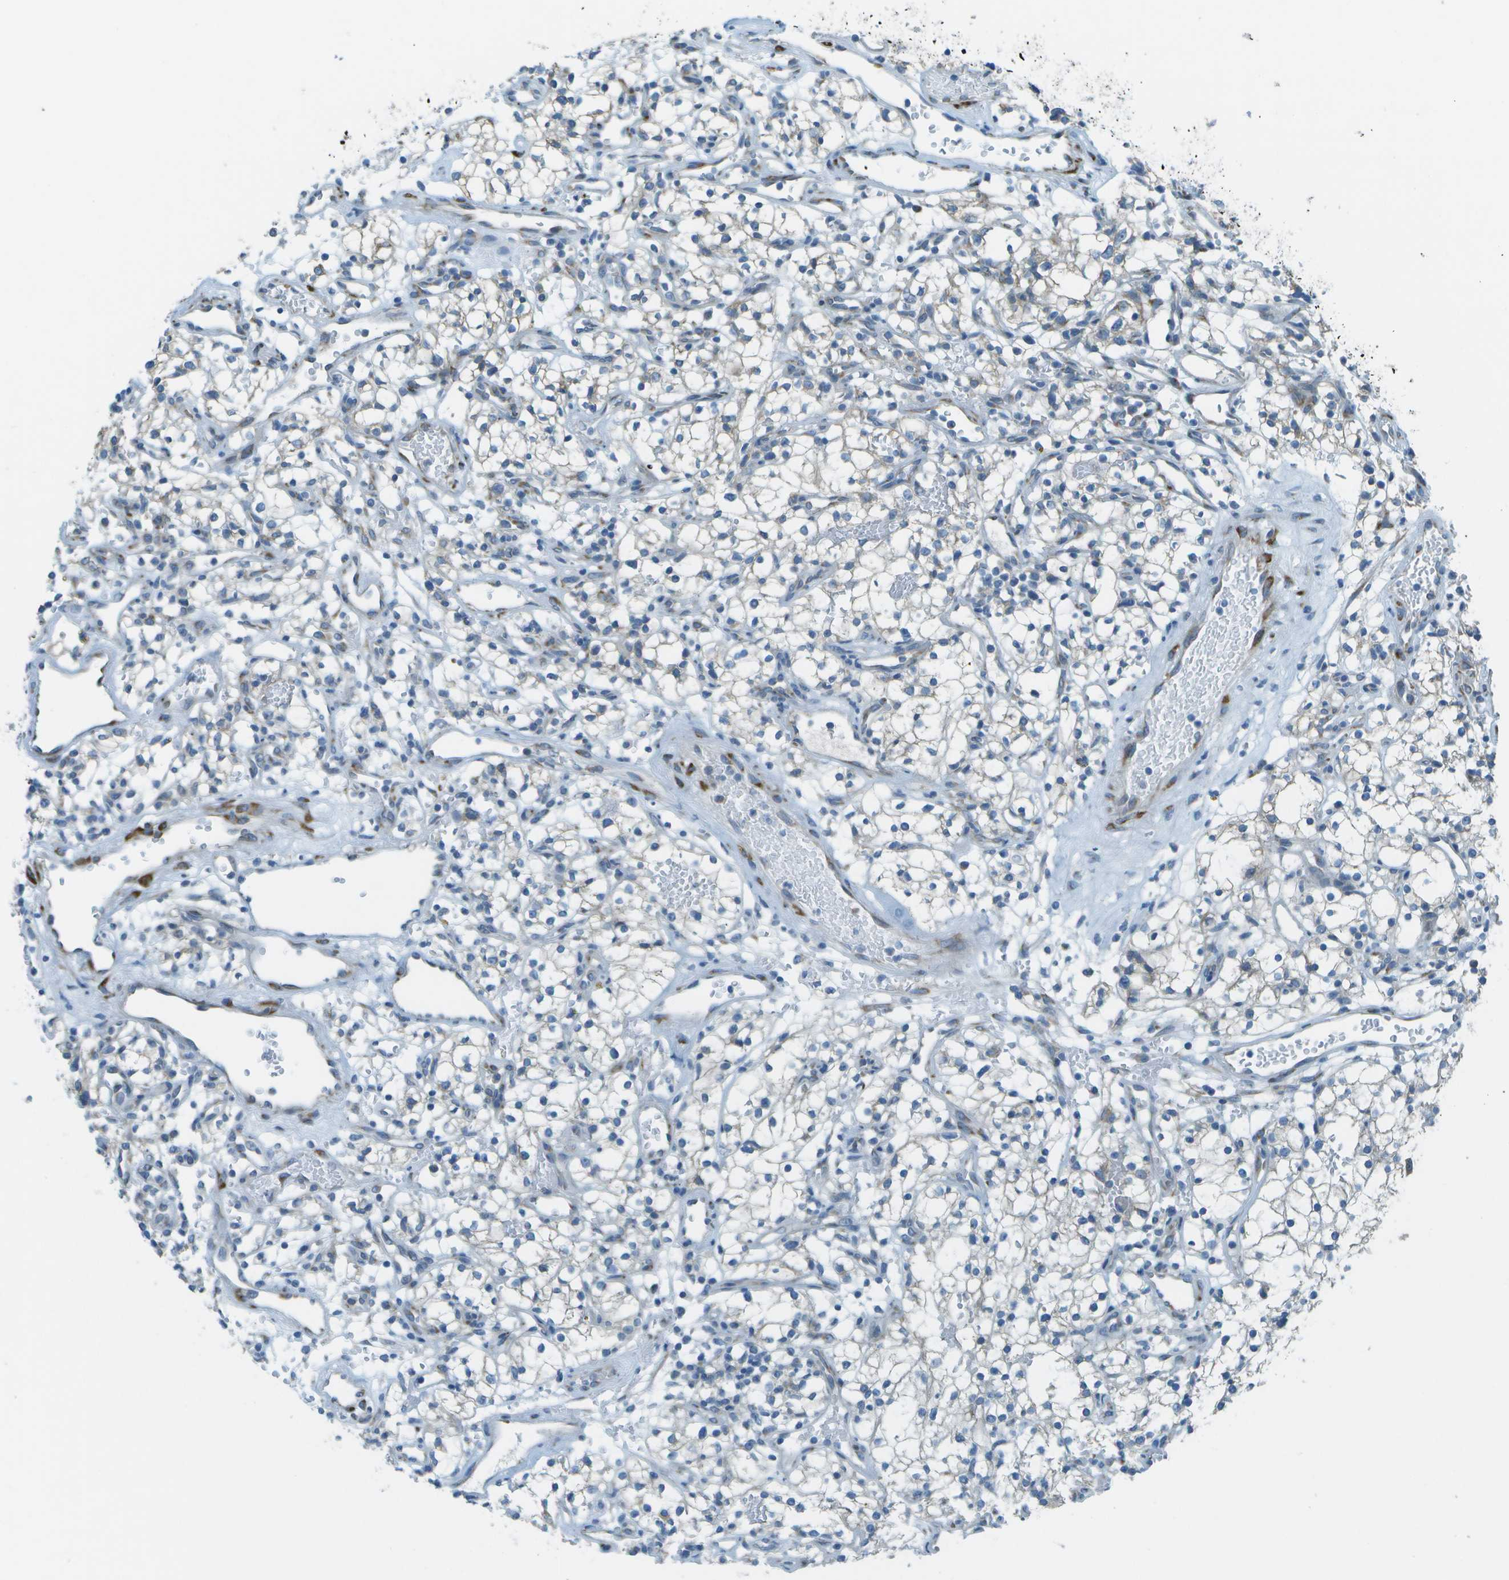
{"staining": {"intensity": "negative", "quantity": "none", "location": "none"}, "tissue": "renal cancer", "cell_type": "Tumor cells", "image_type": "cancer", "snomed": [{"axis": "morphology", "description": "Adenocarcinoma, NOS"}, {"axis": "topography", "description": "Kidney"}], "caption": "Immunohistochemistry (IHC) photomicrograph of adenocarcinoma (renal) stained for a protein (brown), which displays no positivity in tumor cells.", "gene": "KCTD3", "patient": {"sex": "male", "age": 59}}